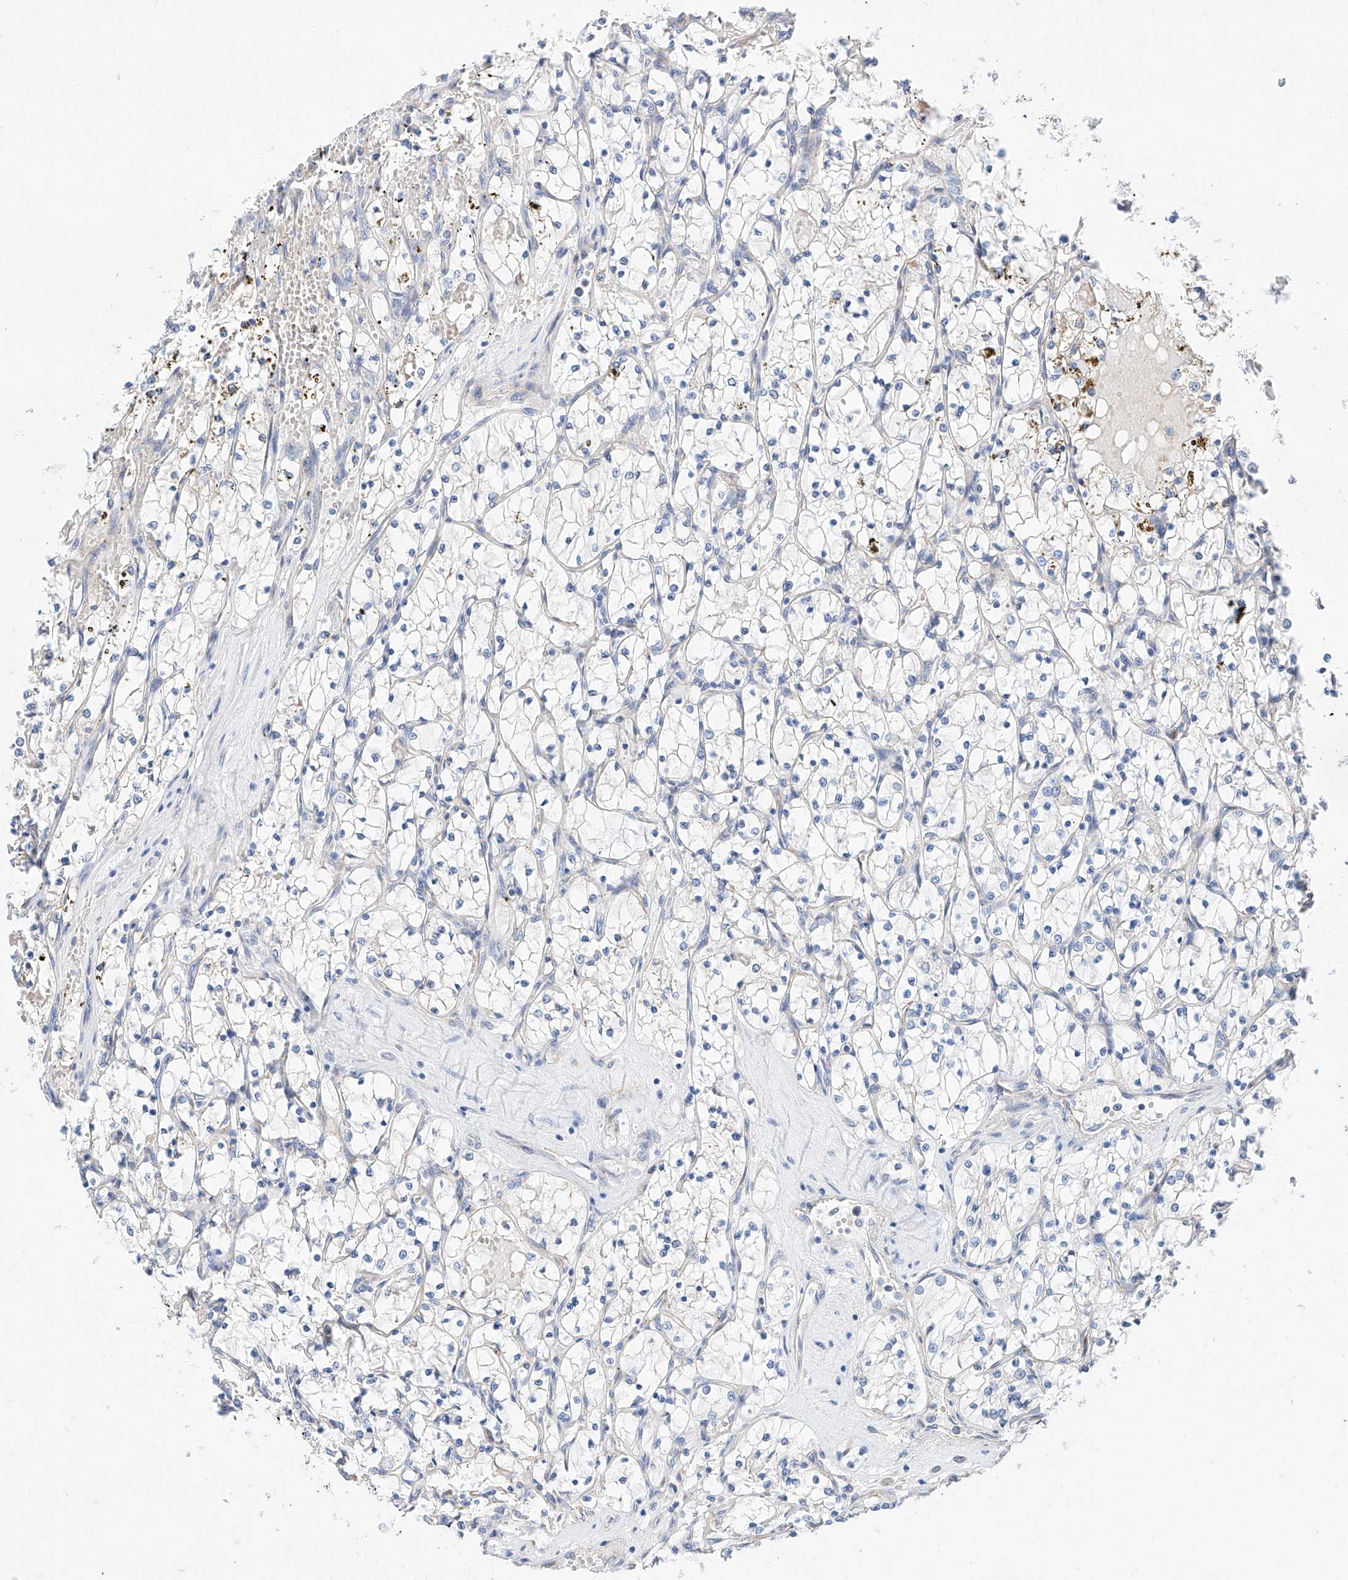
{"staining": {"intensity": "negative", "quantity": "none", "location": "none"}, "tissue": "renal cancer", "cell_type": "Tumor cells", "image_type": "cancer", "snomed": [{"axis": "morphology", "description": "Adenocarcinoma, NOS"}, {"axis": "topography", "description": "Kidney"}], "caption": "Immunohistochemistry of adenocarcinoma (renal) shows no positivity in tumor cells.", "gene": "GLMN", "patient": {"sex": "female", "age": 69}}